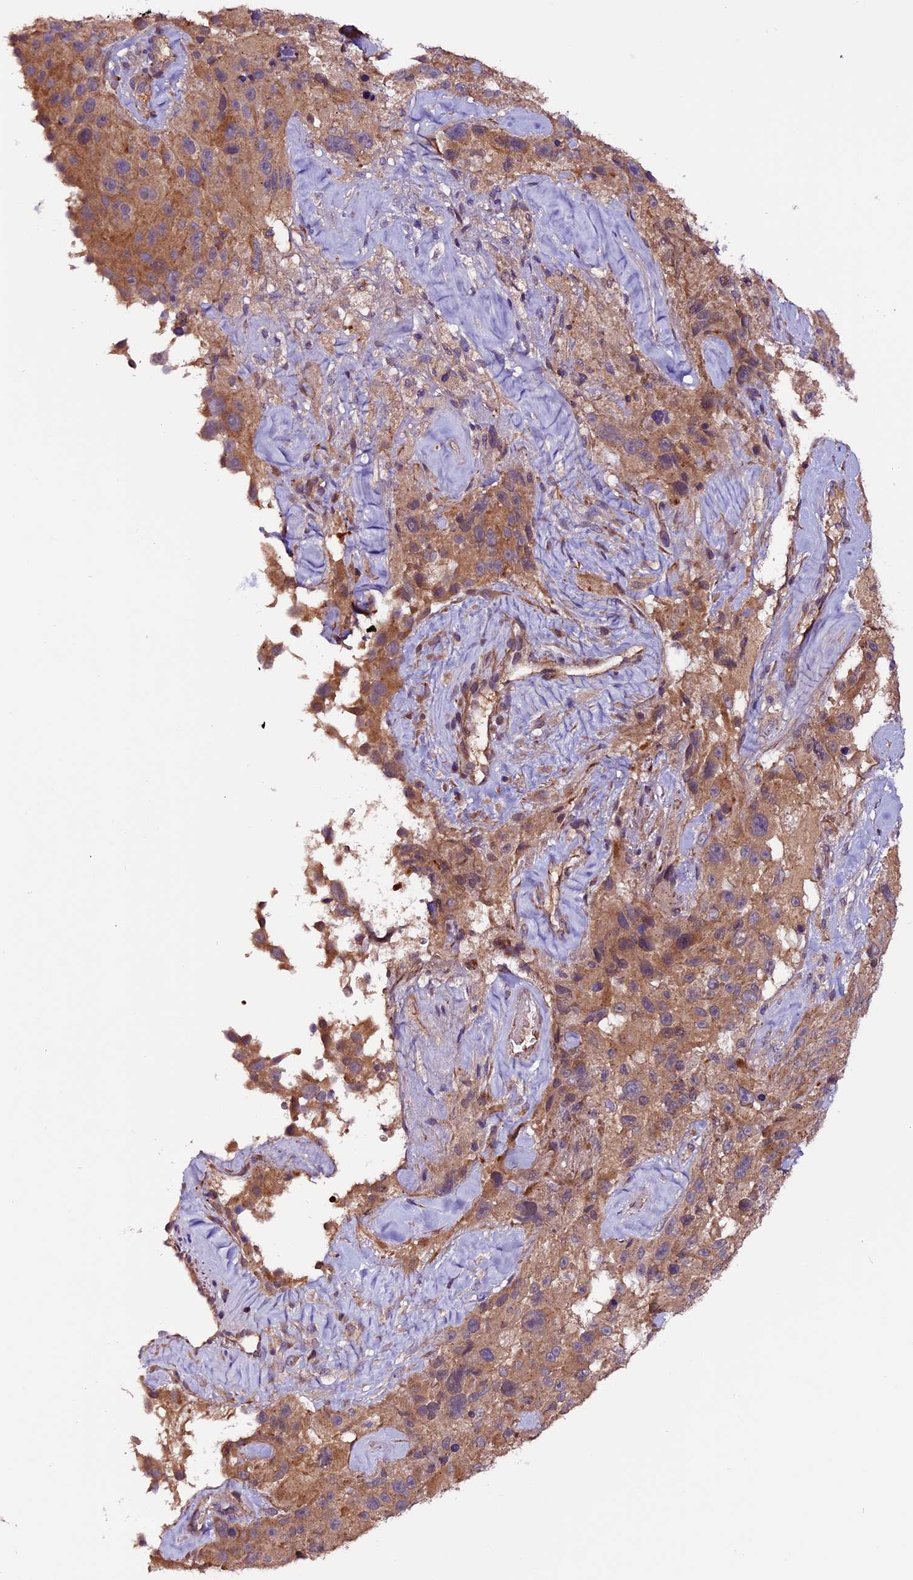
{"staining": {"intensity": "moderate", "quantity": ">75%", "location": "cytoplasmic/membranous"}, "tissue": "melanoma", "cell_type": "Tumor cells", "image_type": "cancer", "snomed": [{"axis": "morphology", "description": "Malignant melanoma, Metastatic site"}, {"axis": "topography", "description": "Lymph node"}], "caption": "This micrograph exhibits melanoma stained with IHC to label a protein in brown. The cytoplasmic/membranous of tumor cells show moderate positivity for the protein. Nuclei are counter-stained blue.", "gene": "RINL", "patient": {"sex": "male", "age": 62}}